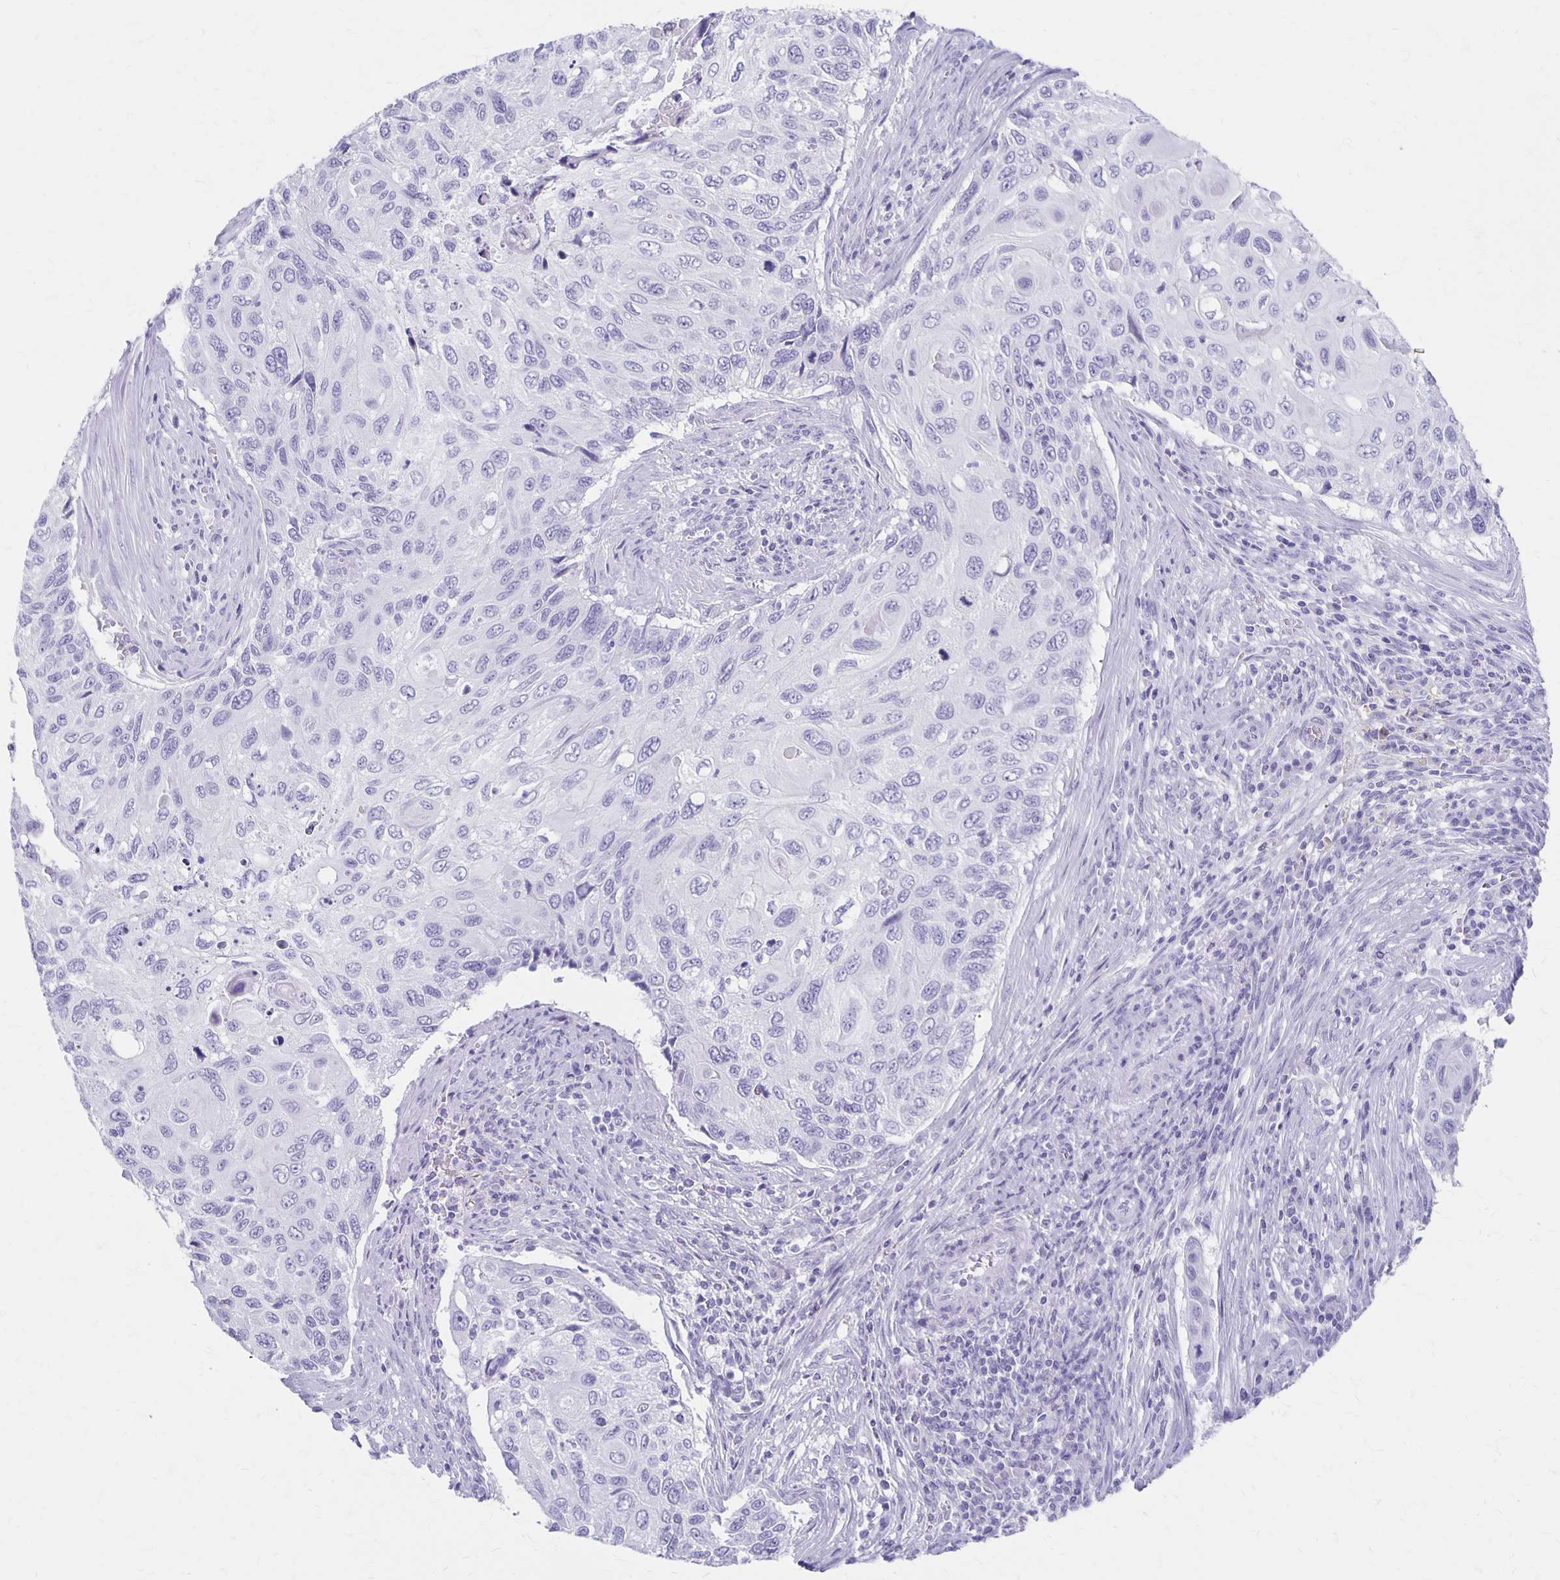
{"staining": {"intensity": "negative", "quantity": "none", "location": "none"}, "tissue": "cervical cancer", "cell_type": "Tumor cells", "image_type": "cancer", "snomed": [{"axis": "morphology", "description": "Squamous cell carcinoma, NOS"}, {"axis": "topography", "description": "Cervix"}], "caption": "Tumor cells show no significant staining in cervical cancer (squamous cell carcinoma).", "gene": "MAGEC2", "patient": {"sex": "female", "age": 70}}